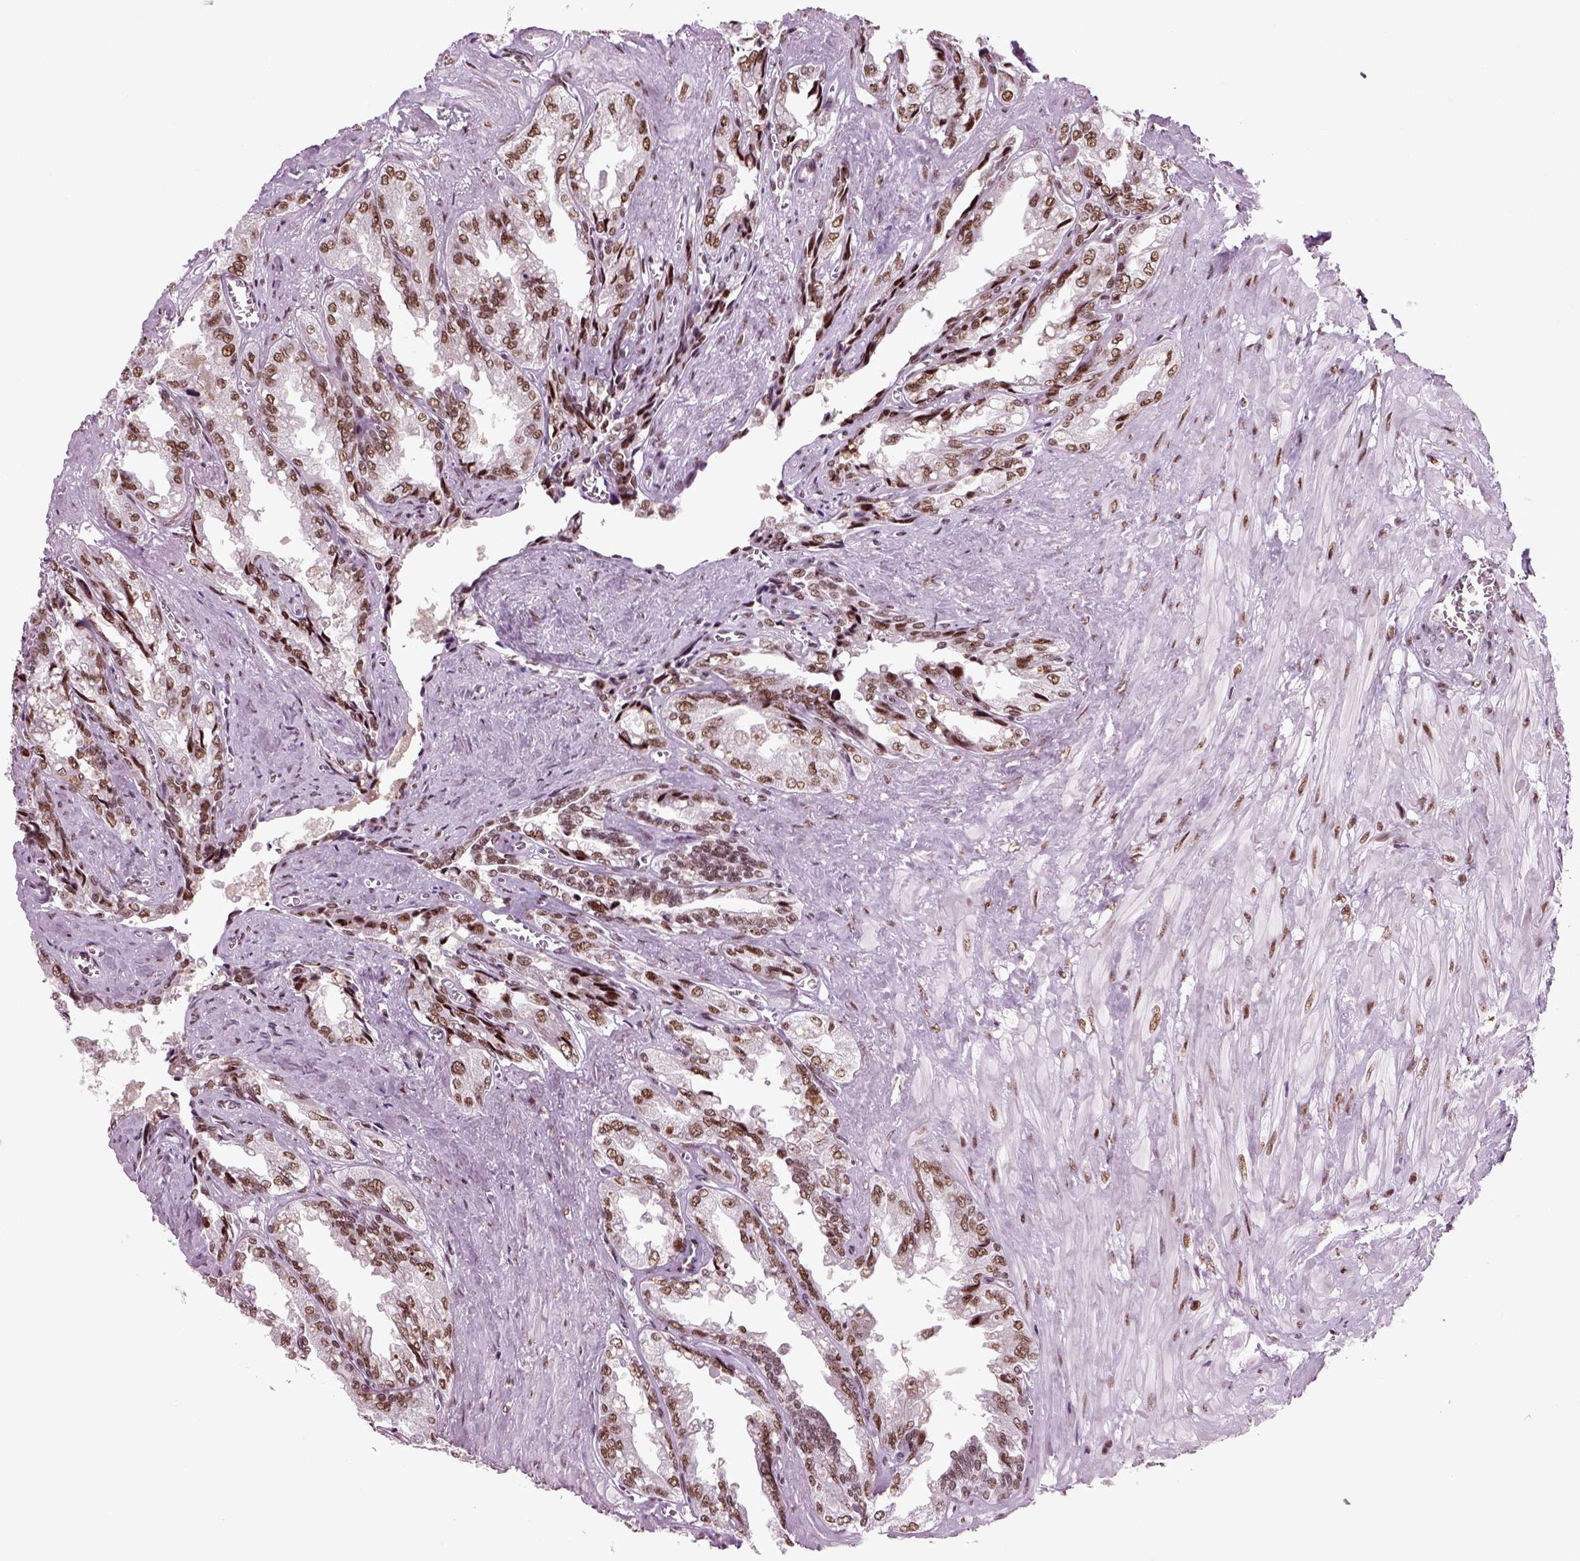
{"staining": {"intensity": "moderate", "quantity": ">75%", "location": "nuclear"}, "tissue": "seminal vesicle", "cell_type": "Glandular cells", "image_type": "normal", "snomed": [{"axis": "morphology", "description": "Normal tissue, NOS"}, {"axis": "topography", "description": "Seminal veicle"}], "caption": "A brown stain highlights moderate nuclear expression of a protein in glandular cells of benign seminal vesicle.", "gene": "RCOR3", "patient": {"sex": "male", "age": 67}}